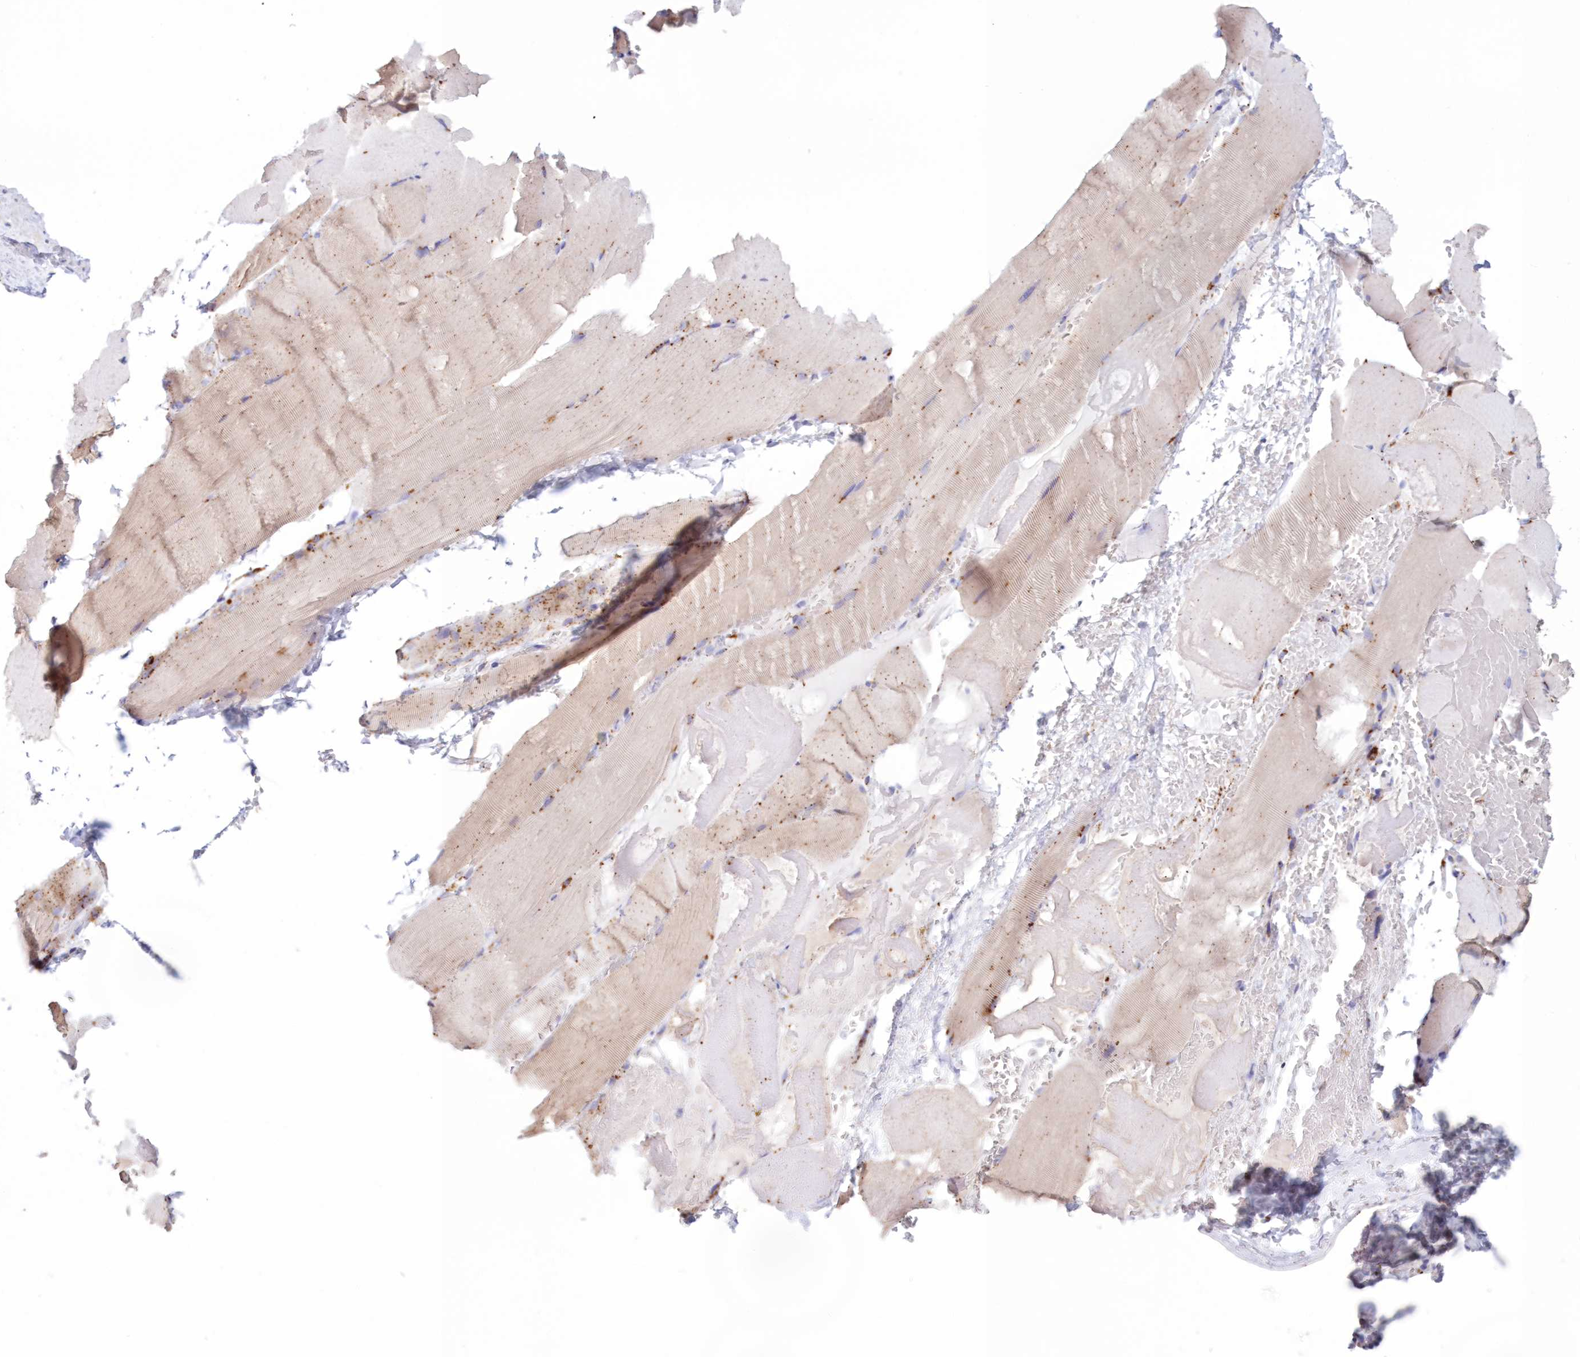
{"staining": {"intensity": "moderate", "quantity": "<25%", "location": "cytoplasmic/membranous"}, "tissue": "skeletal muscle", "cell_type": "Myocytes", "image_type": "normal", "snomed": [{"axis": "morphology", "description": "Normal tissue, NOS"}, {"axis": "topography", "description": "Skeletal muscle"}, {"axis": "topography", "description": "Parathyroid gland"}], "caption": "Human skeletal muscle stained with a brown dye displays moderate cytoplasmic/membranous positive staining in about <25% of myocytes.", "gene": "TPP1", "patient": {"sex": "female", "age": 37}}